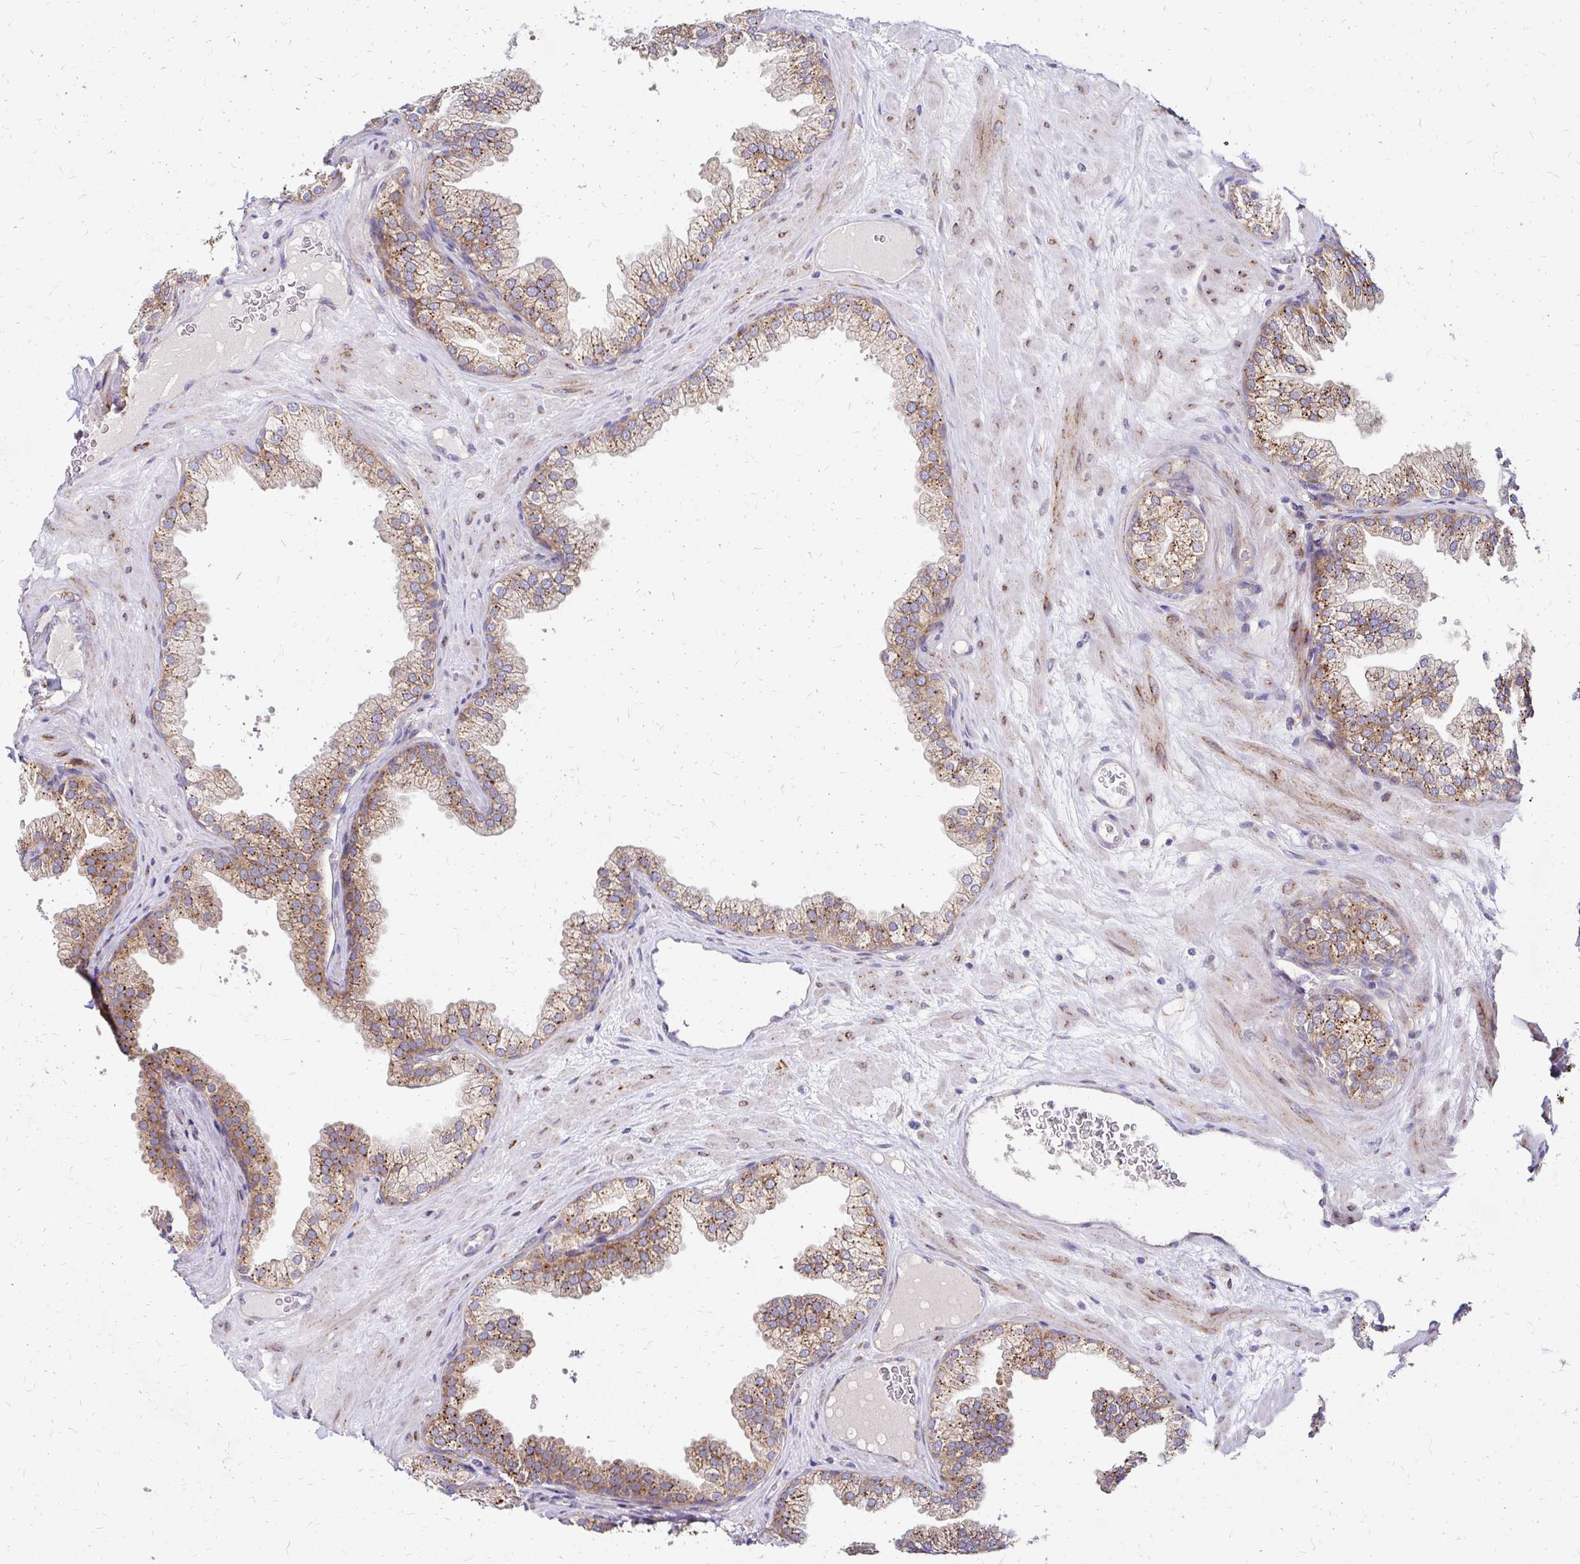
{"staining": {"intensity": "moderate", "quantity": ">75%", "location": "cytoplasmic/membranous"}, "tissue": "prostate", "cell_type": "Glandular cells", "image_type": "normal", "snomed": [{"axis": "morphology", "description": "Normal tissue, NOS"}, {"axis": "topography", "description": "Prostate"}], "caption": "Immunohistochemical staining of unremarkable human prostate shows medium levels of moderate cytoplasmic/membranous staining in approximately >75% of glandular cells.", "gene": "IDUA", "patient": {"sex": "male", "age": 37}}